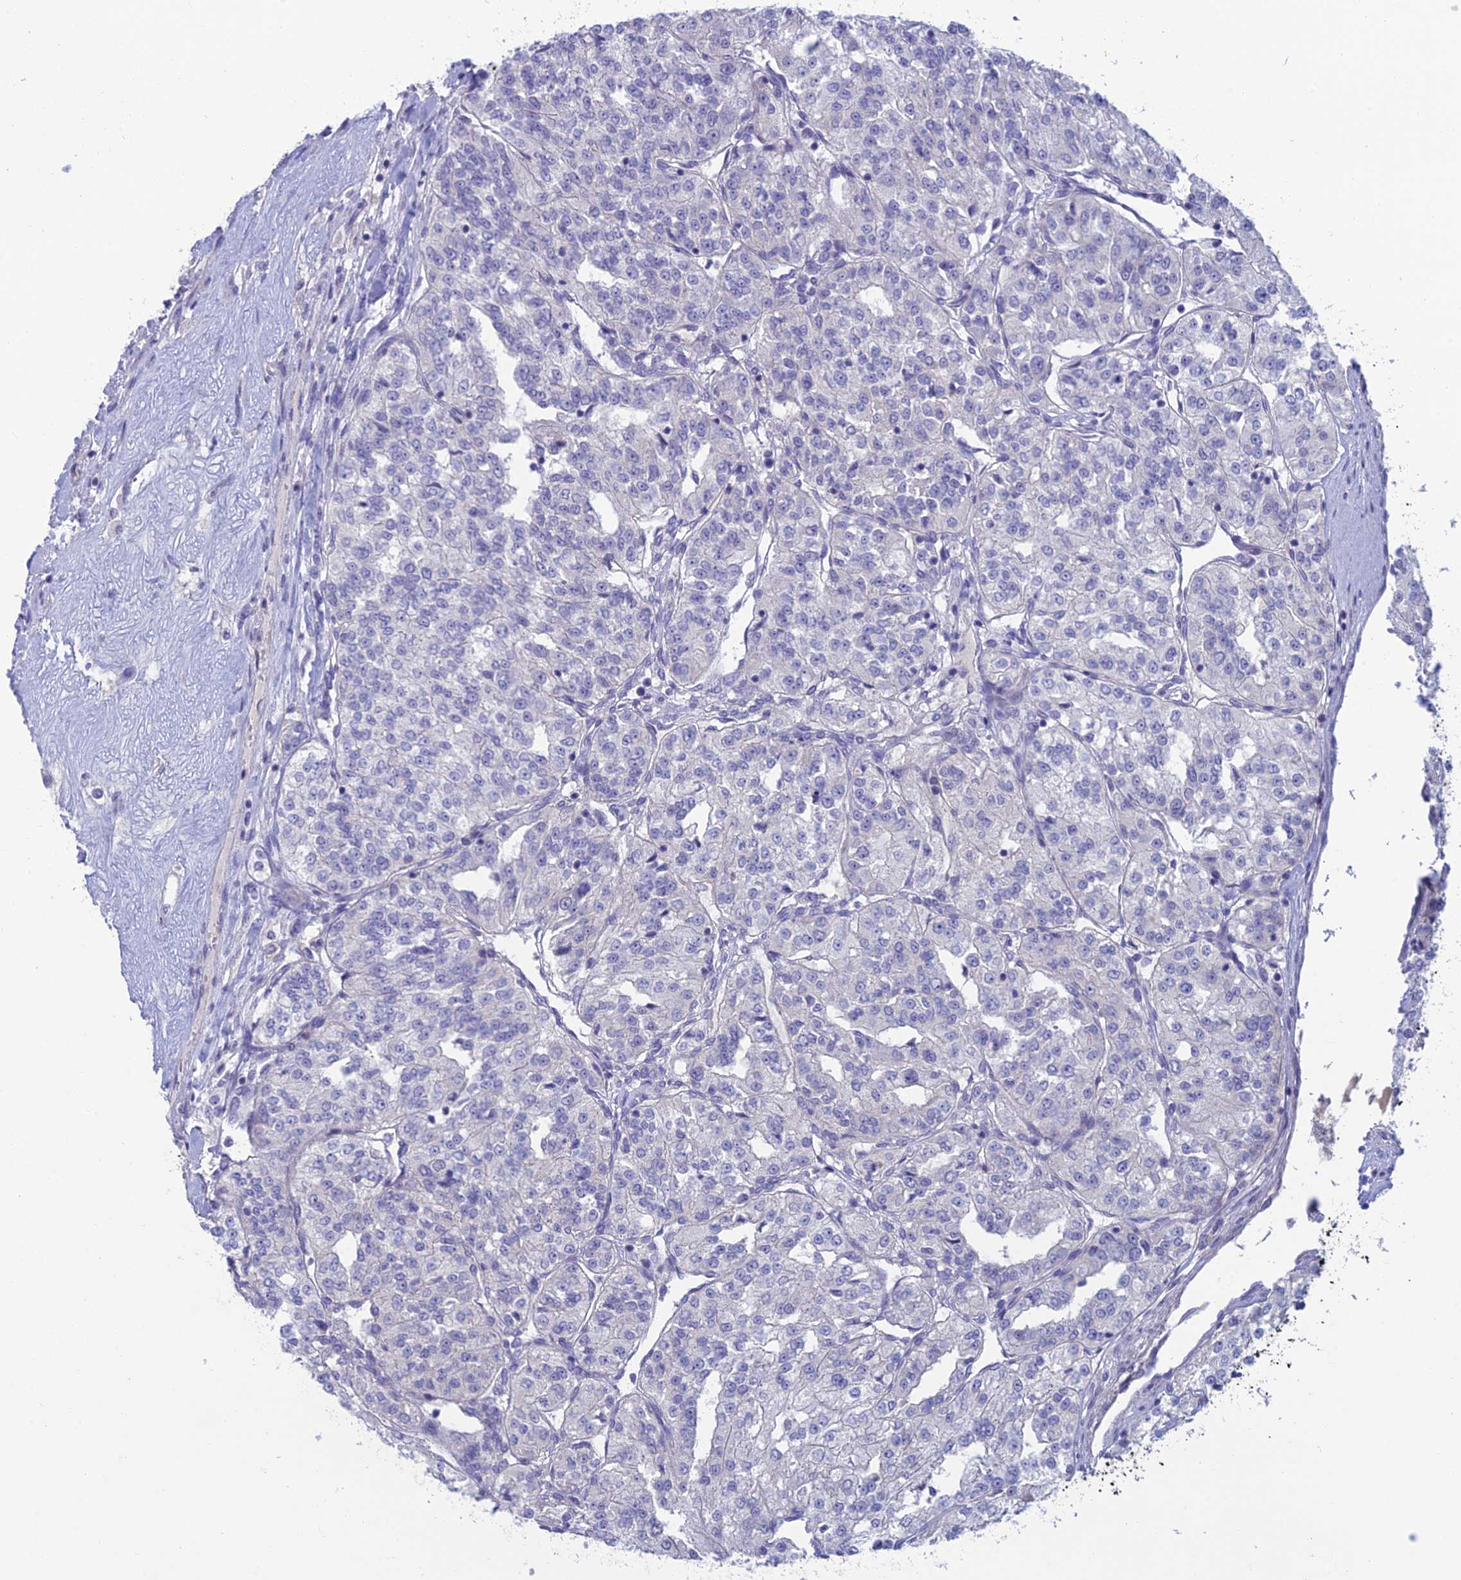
{"staining": {"intensity": "negative", "quantity": "none", "location": "none"}, "tissue": "renal cancer", "cell_type": "Tumor cells", "image_type": "cancer", "snomed": [{"axis": "morphology", "description": "Adenocarcinoma, NOS"}, {"axis": "topography", "description": "Kidney"}], "caption": "High power microscopy histopathology image of an immunohistochemistry (IHC) photomicrograph of renal cancer (adenocarcinoma), revealing no significant staining in tumor cells.", "gene": "XPO7", "patient": {"sex": "female", "age": 63}}